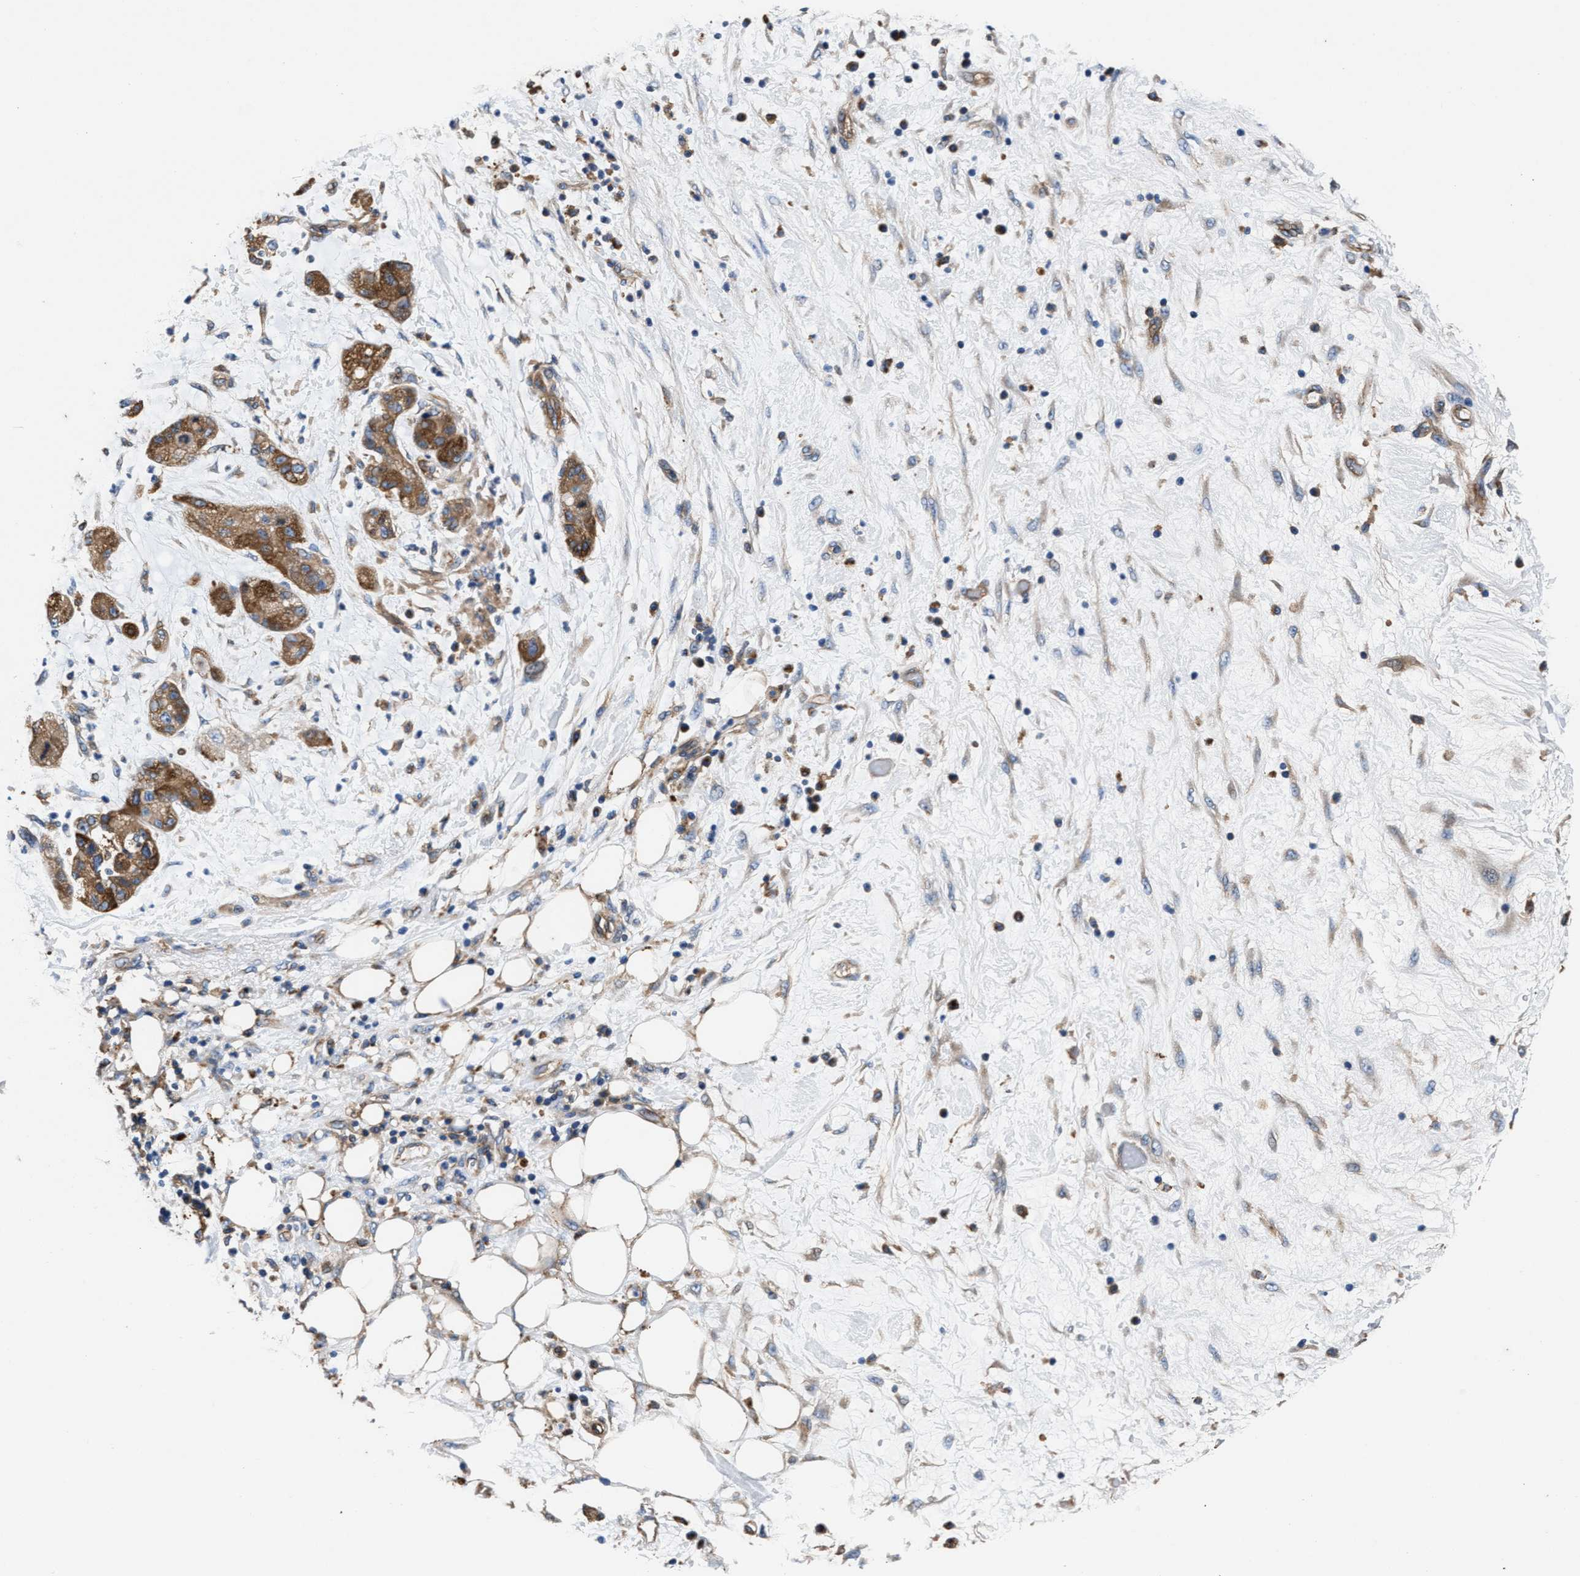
{"staining": {"intensity": "moderate", "quantity": ">75%", "location": "cytoplasmic/membranous"}, "tissue": "pancreatic cancer", "cell_type": "Tumor cells", "image_type": "cancer", "snomed": [{"axis": "morphology", "description": "Adenocarcinoma, NOS"}, {"axis": "topography", "description": "Pancreas"}], "caption": "Pancreatic cancer stained with DAB immunohistochemistry (IHC) exhibits medium levels of moderate cytoplasmic/membranous expression in approximately >75% of tumor cells.", "gene": "PPP1R9B", "patient": {"sex": "female", "age": 78}}